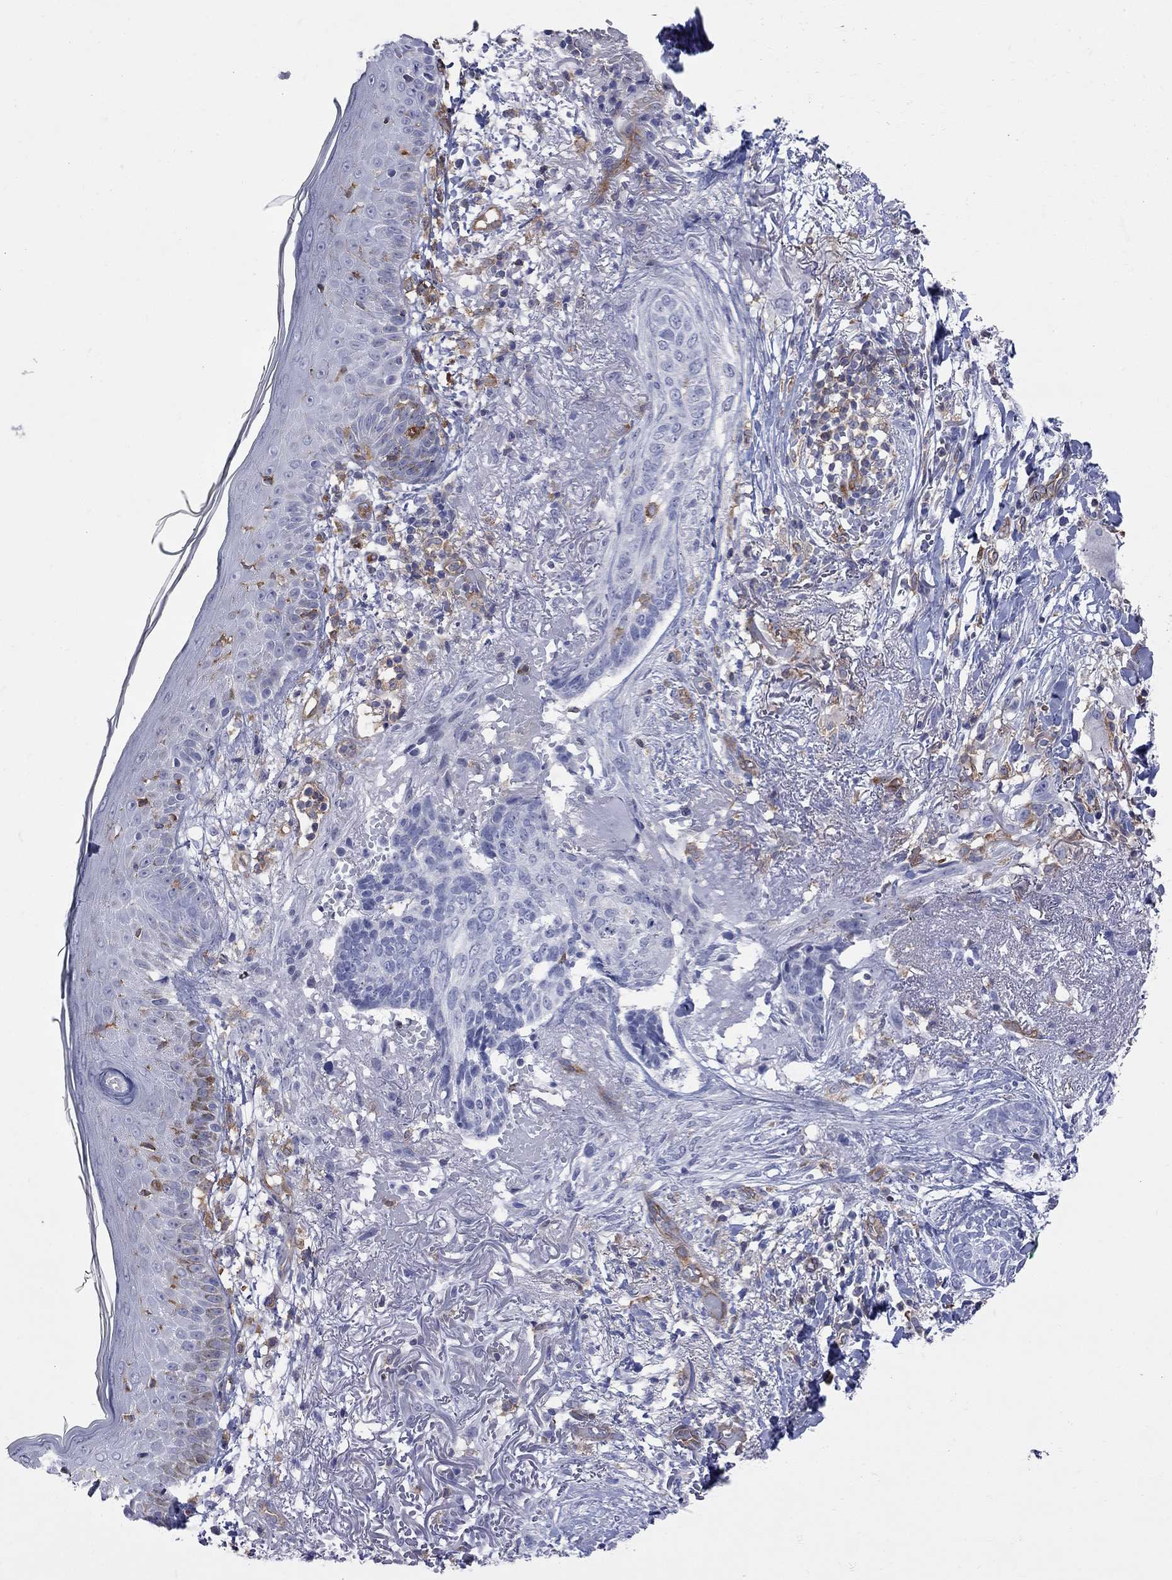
{"staining": {"intensity": "negative", "quantity": "none", "location": "none"}, "tissue": "skin cancer", "cell_type": "Tumor cells", "image_type": "cancer", "snomed": [{"axis": "morphology", "description": "Normal tissue, NOS"}, {"axis": "morphology", "description": "Basal cell carcinoma"}, {"axis": "topography", "description": "Skin"}], "caption": "DAB immunohistochemical staining of skin cancer (basal cell carcinoma) shows no significant expression in tumor cells.", "gene": "ABI3", "patient": {"sex": "male", "age": 84}}